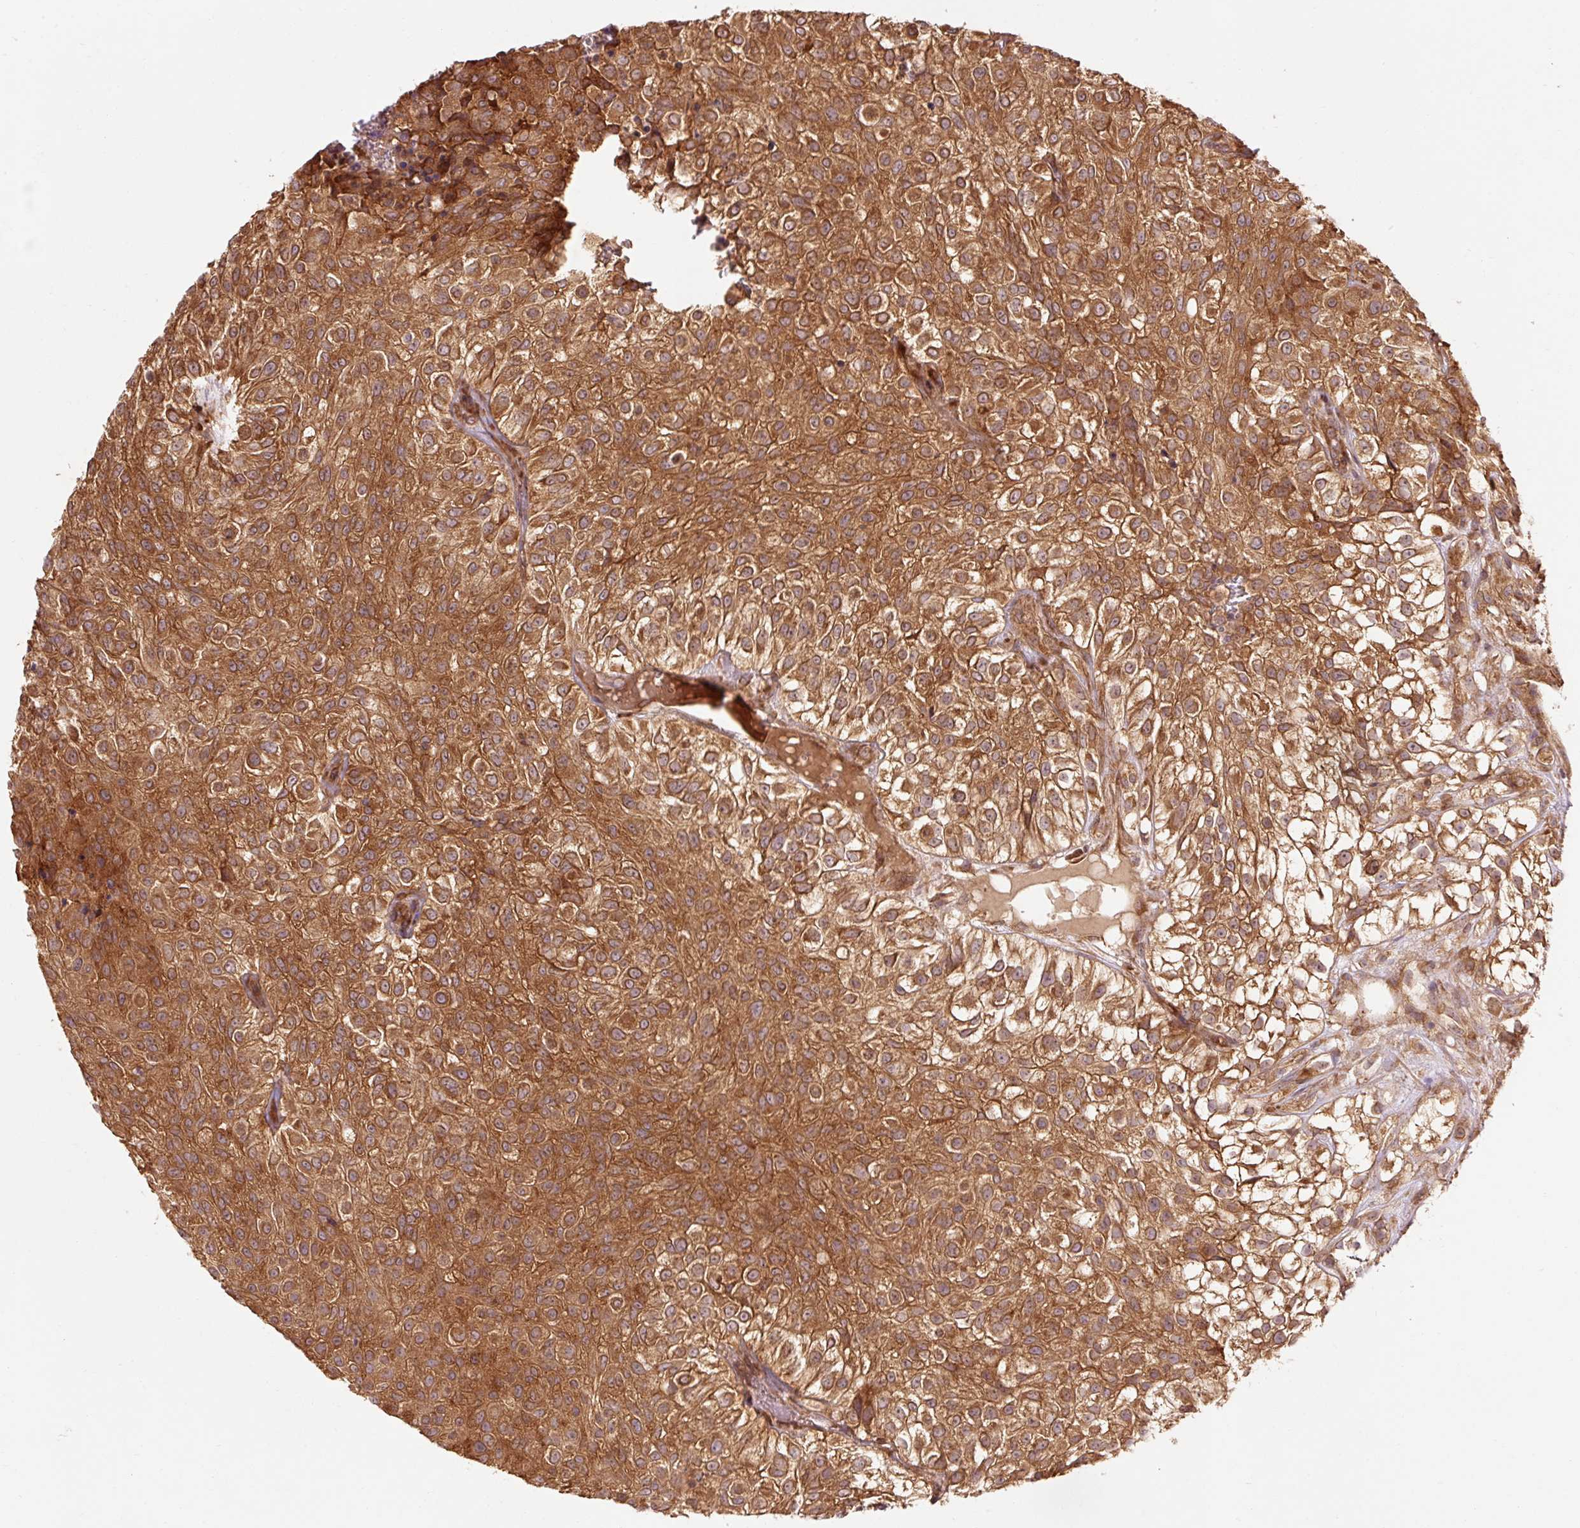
{"staining": {"intensity": "moderate", "quantity": ">75%", "location": "cytoplasmic/membranous"}, "tissue": "urothelial cancer", "cell_type": "Tumor cells", "image_type": "cancer", "snomed": [{"axis": "morphology", "description": "Urothelial carcinoma, High grade"}, {"axis": "topography", "description": "Urinary bladder"}], "caption": "Protein expression by immunohistochemistry reveals moderate cytoplasmic/membranous positivity in about >75% of tumor cells in urothelial cancer. Immunohistochemistry stains the protein in brown and the nuclei are stained blue.", "gene": "PDAP1", "patient": {"sex": "male", "age": 56}}